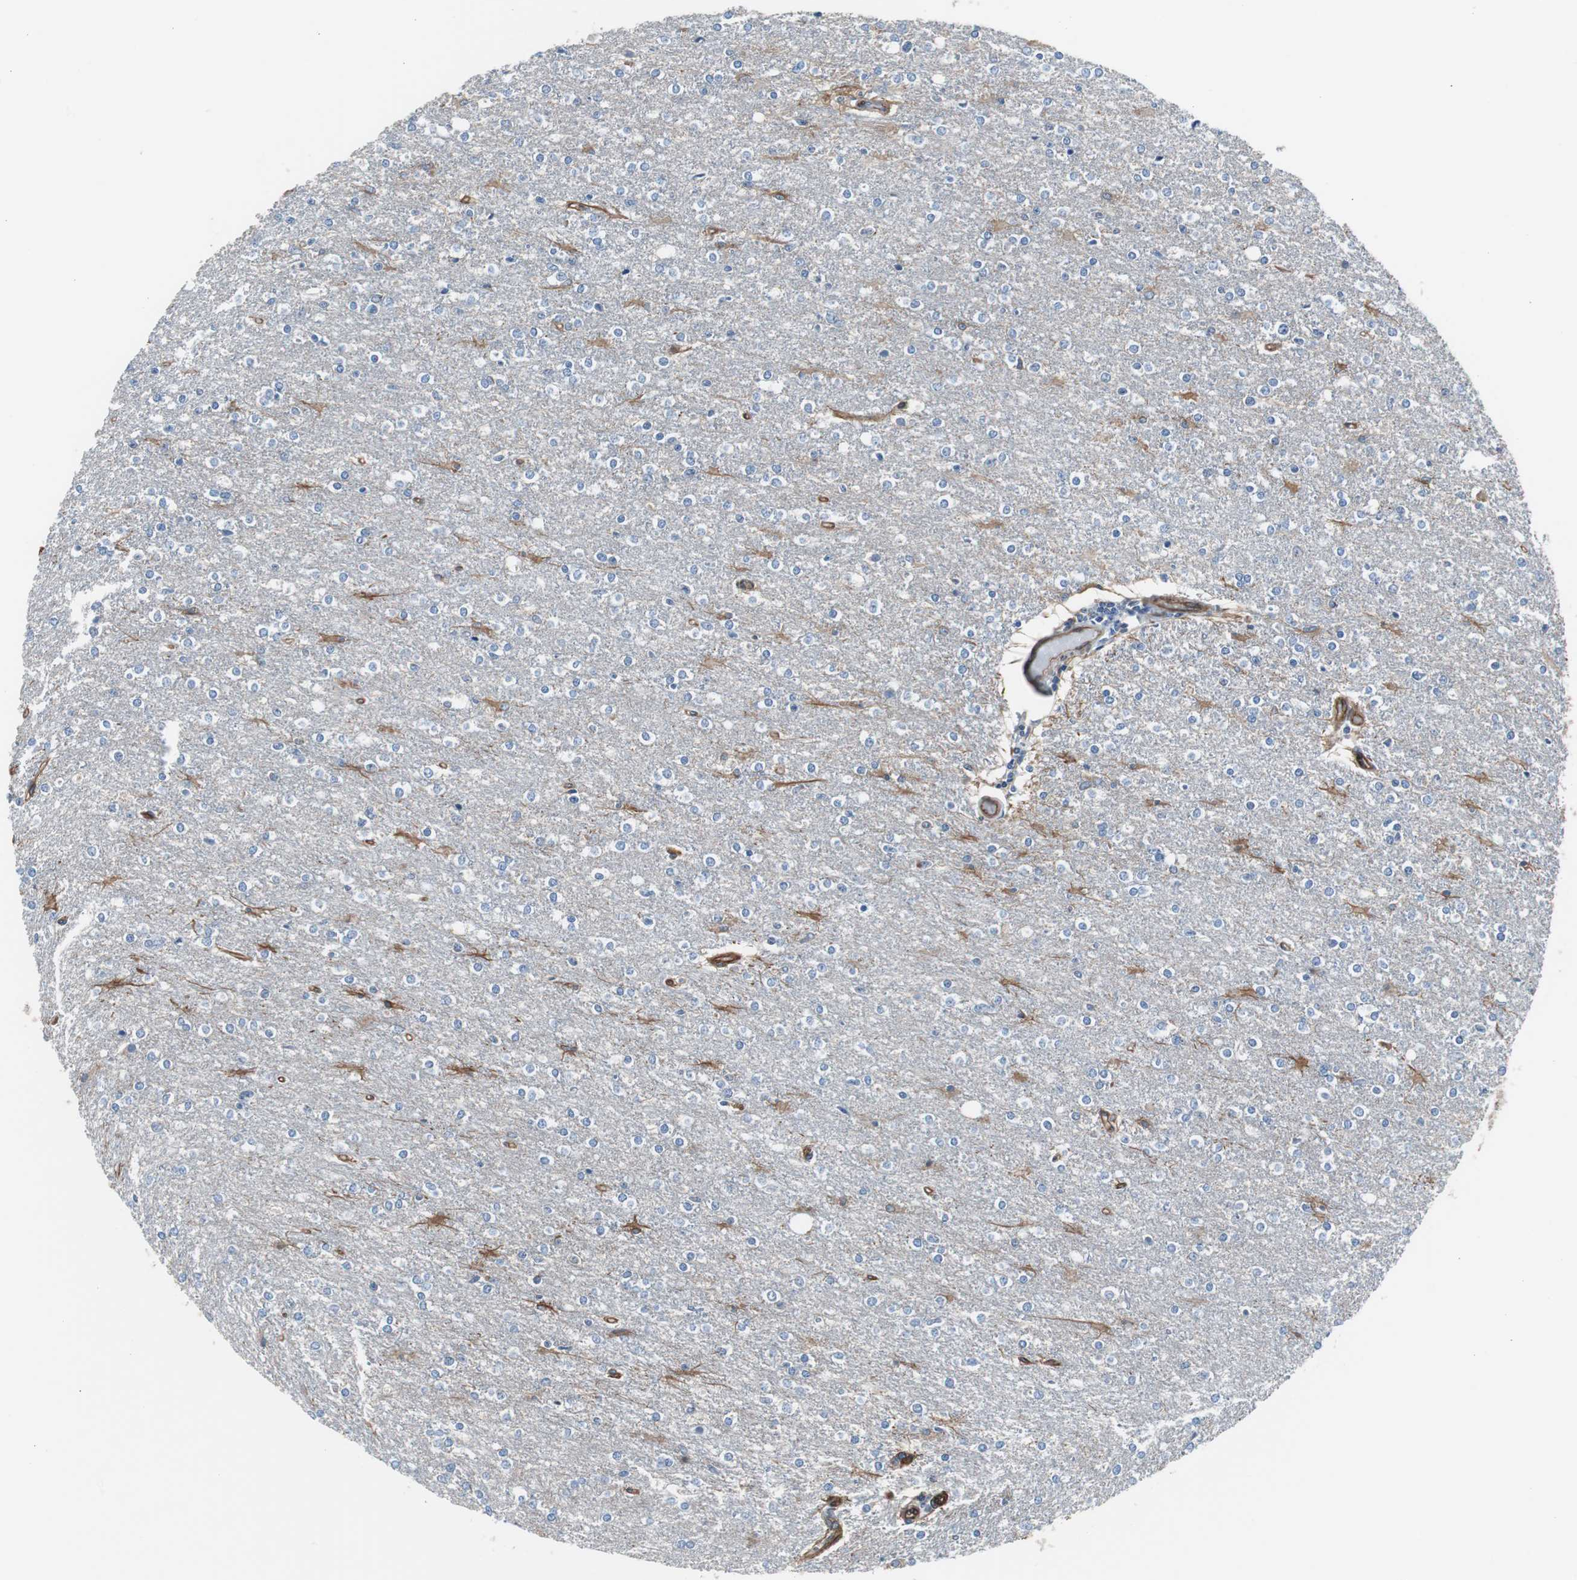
{"staining": {"intensity": "negative", "quantity": "none", "location": "none"}, "tissue": "glioma", "cell_type": "Tumor cells", "image_type": "cancer", "snomed": [{"axis": "morphology", "description": "Glioma, malignant, High grade"}, {"axis": "topography", "description": "Cerebral cortex"}], "caption": "Tumor cells show no significant protein staining in glioma.", "gene": "KIF3B", "patient": {"sex": "male", "age": 76}}